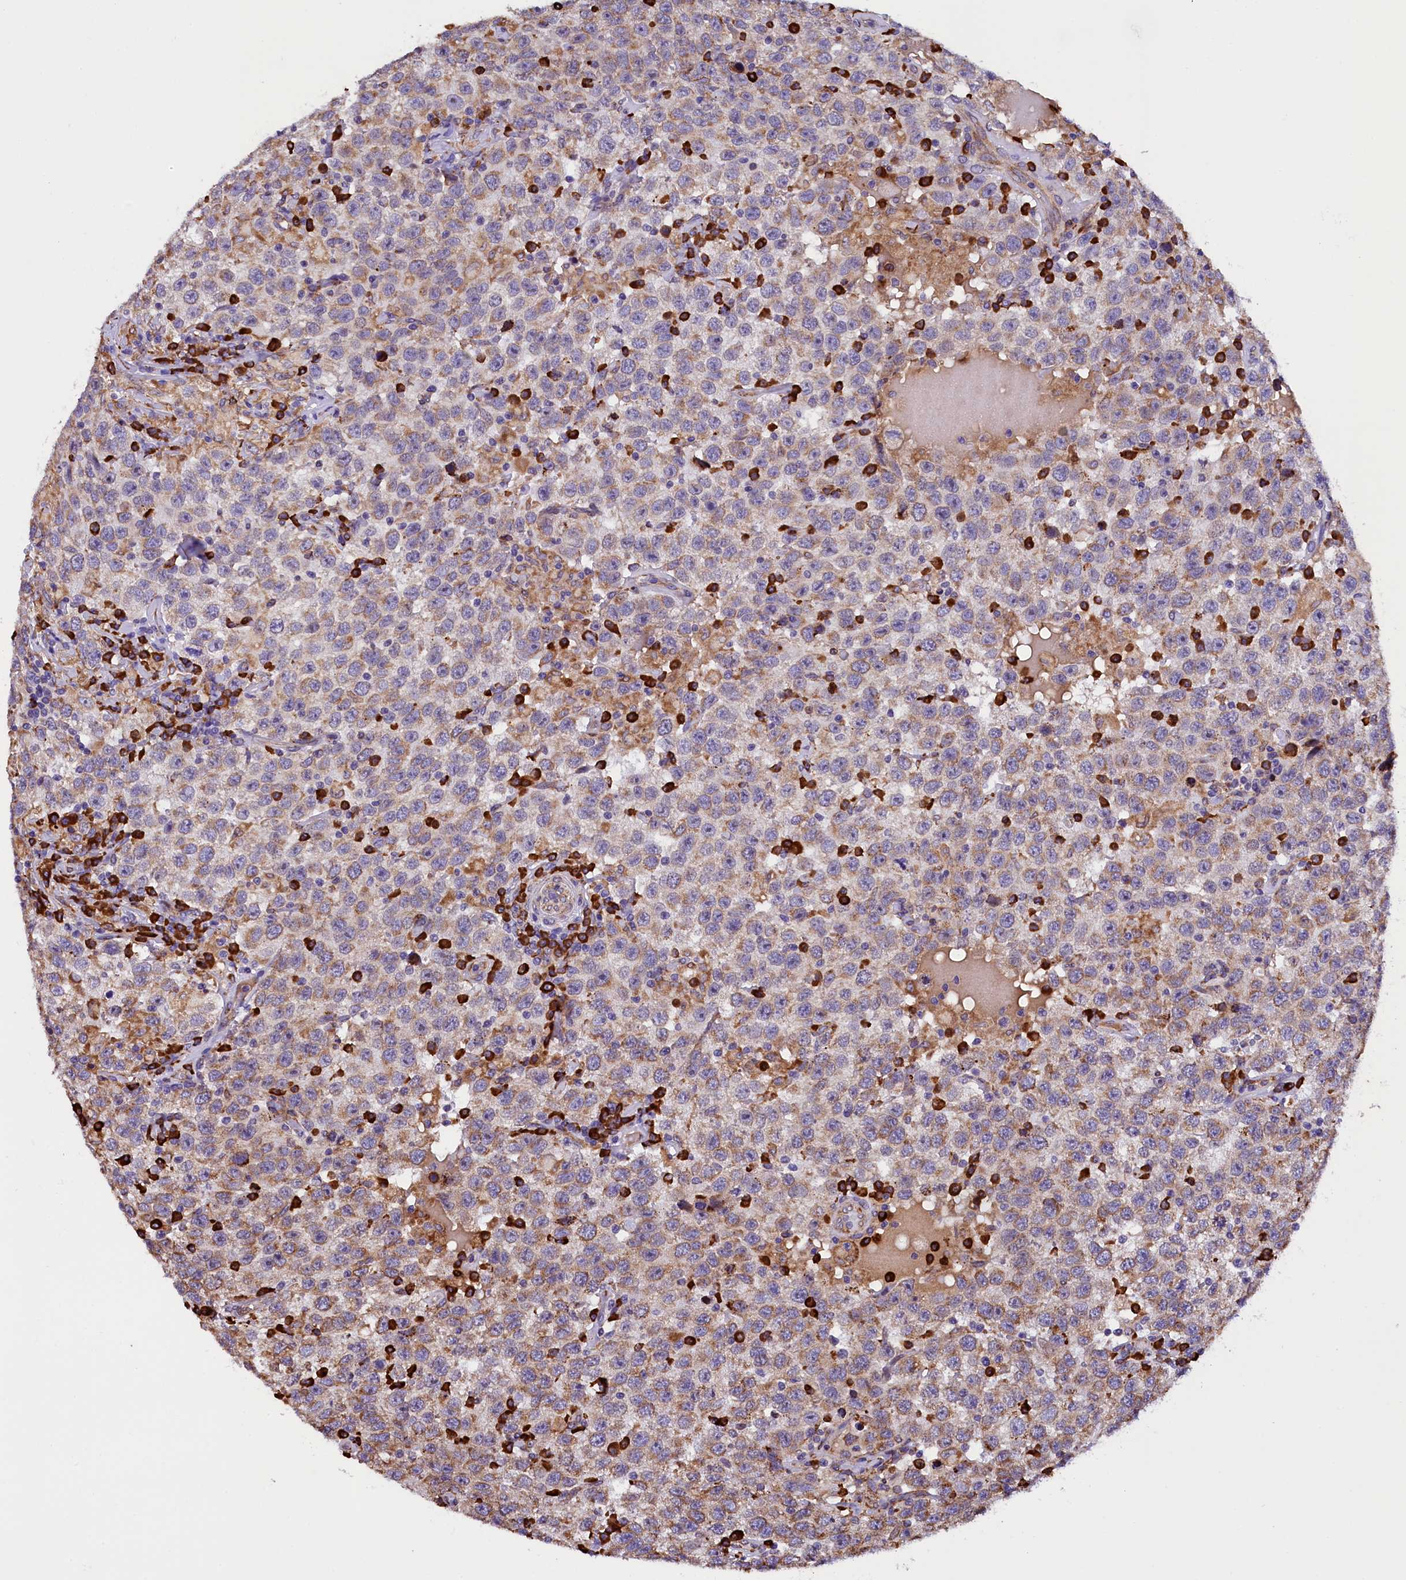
{"staining": {"intensity": "weak", "quantity": "25%-75%", "location": "cytoplasmic/membranous"}, "tissue": "testis cancer", "cell_type": "Tumor cells", "image_type": "cancer", "snomed": [{"axis": "morphology", "description": "Seminoma, NOS"}, {"axis": "topography", "description": "Testis"}], "caption": "Immunohistochemistry image of neoplastic tissue: testis seminoma stained using immunohistochemistry (IHC) shows low levels of weak protein expression localized specifically in the cytoplasmic/membranous of tumor cells, appearing as a cytoplasmic/membranous brown color.", "gene": "CAPS2", "patient": {"sex": "male", "age": 41}}